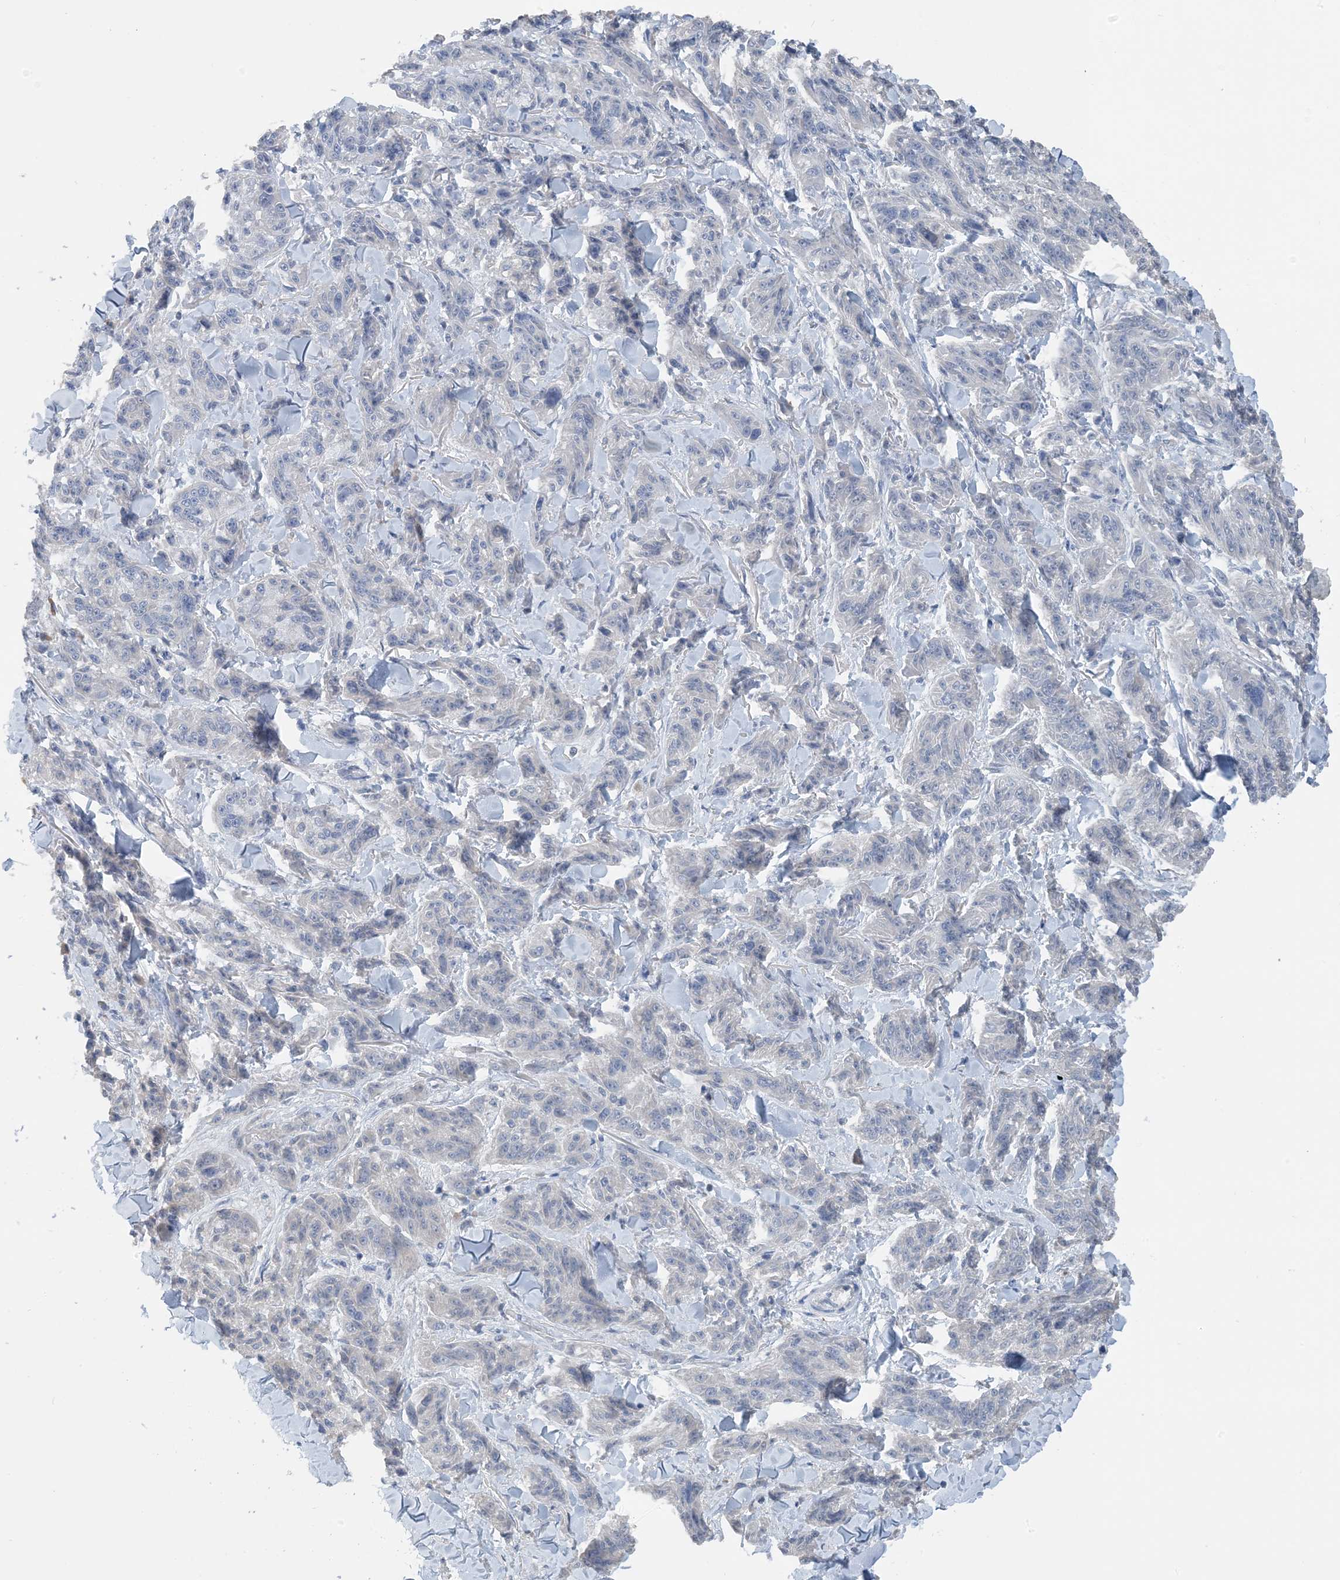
{"staining": {"intensity": "negative", "quantity": "none", "location": "none"}, "tissue": "melanoma", "cell_type": "Tumor cells", "image_type": "cancer", "snomed": [{"axis": "morphology", "description": "Malignant melanoma, NOS"}, {"axis": "topography", "description": "Skin"}], "caption": "There is no significant positivity in tumor cells of malignant melanoma. (Brightfield microscopy of DAB immunohistochemistry at high magnification).", "gene": "CTRL", "patient": {"sex": "male", "age": 53}}